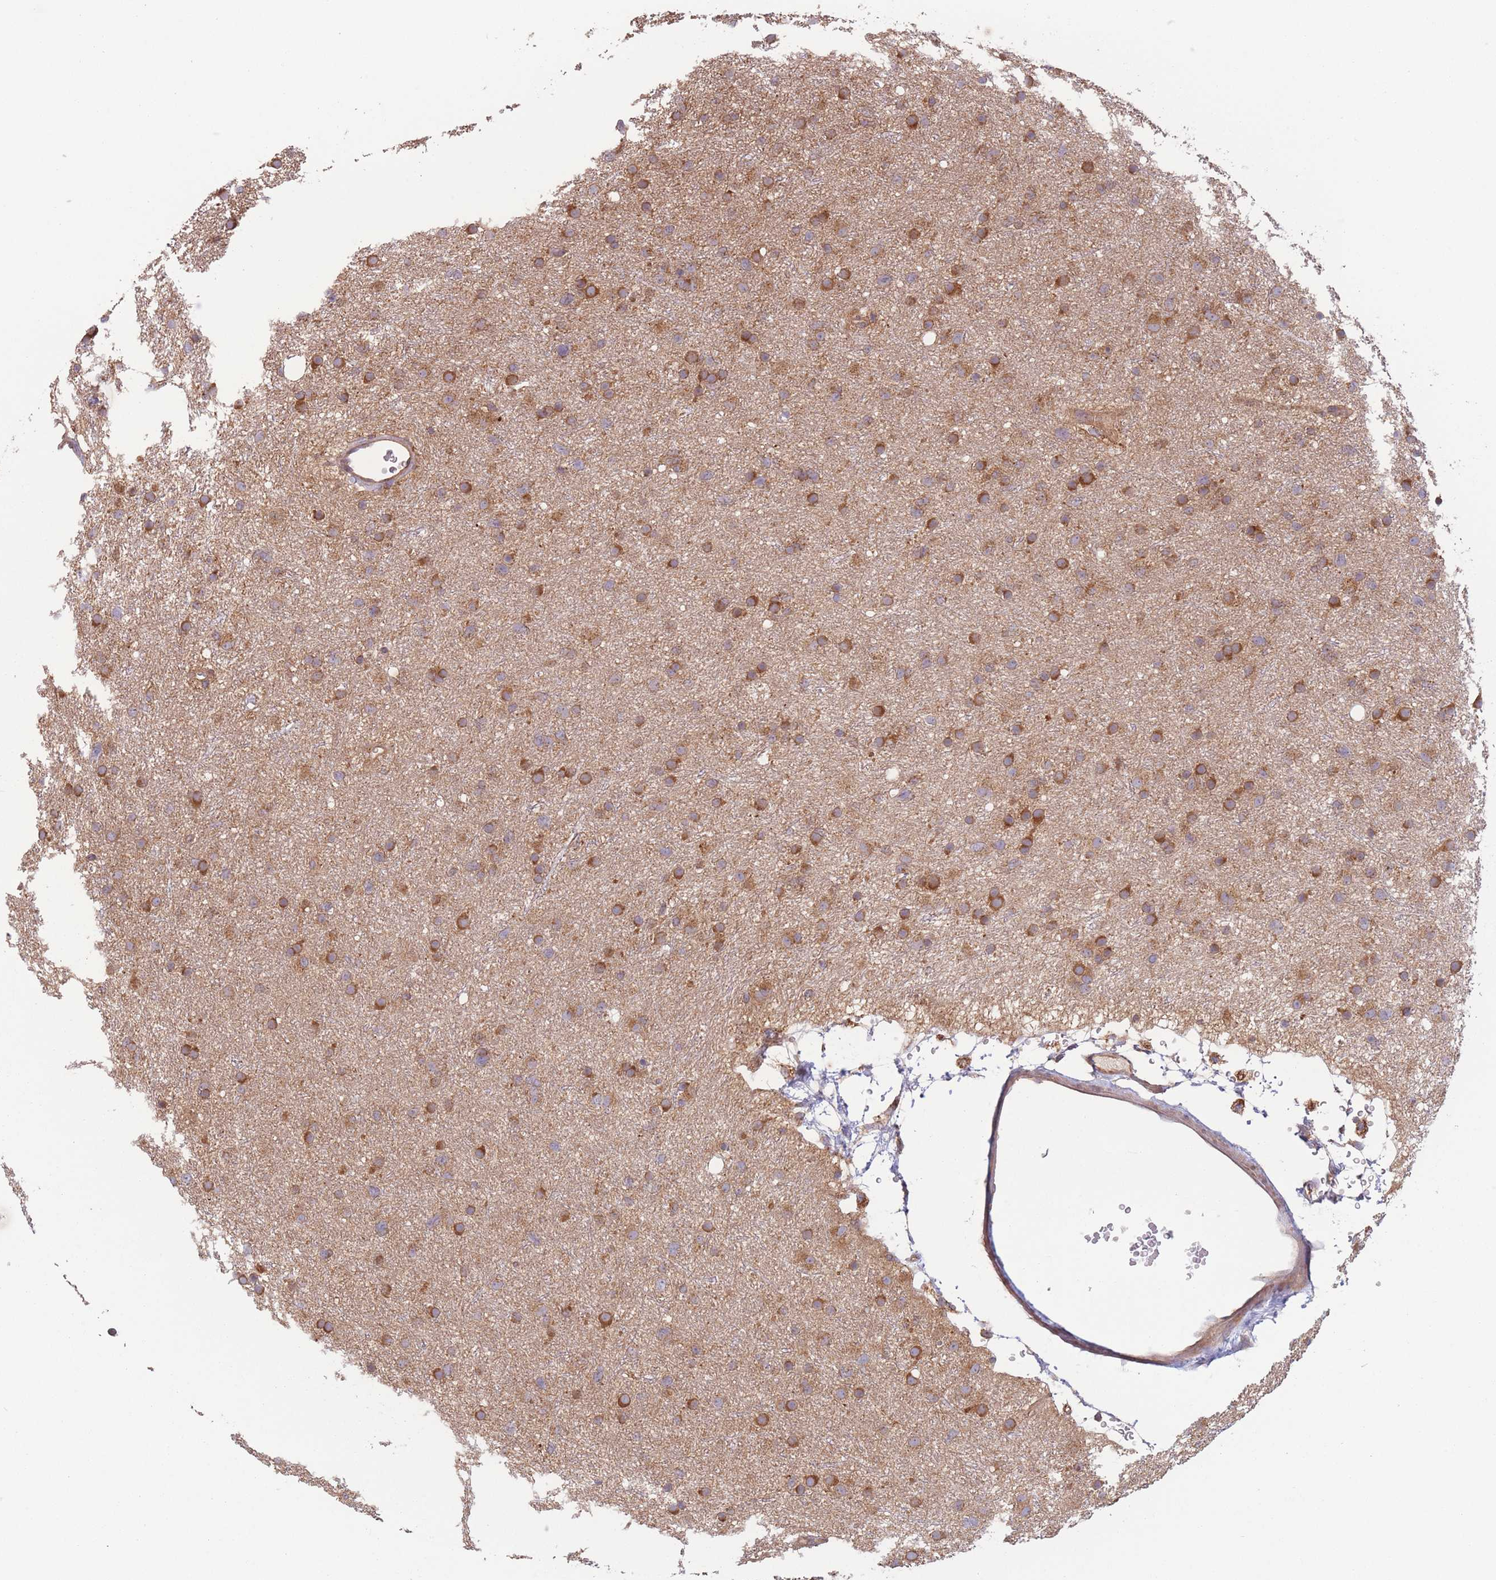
{"staining": {"intensity": "moderate", "quantity": ">75%", "location": "cytoplasmic/membranous"}, "tissue": "glioma", "cell_type": "Tumor cells", "image_type": "cancer", "snomed": [{"axis": "morphology", "description": "Glioma, malignant, Low grade"}, {"axis": "topography", "description": "Cerebral cortex"}], "caption": "Human glioma stained for a protein (brown) demonstrates moderate cytoplasmic/membranous positive staining in about >75% of tumor cells.", "gene": "WASHC2A", "patient": {"sex": "female", "age": 39}}